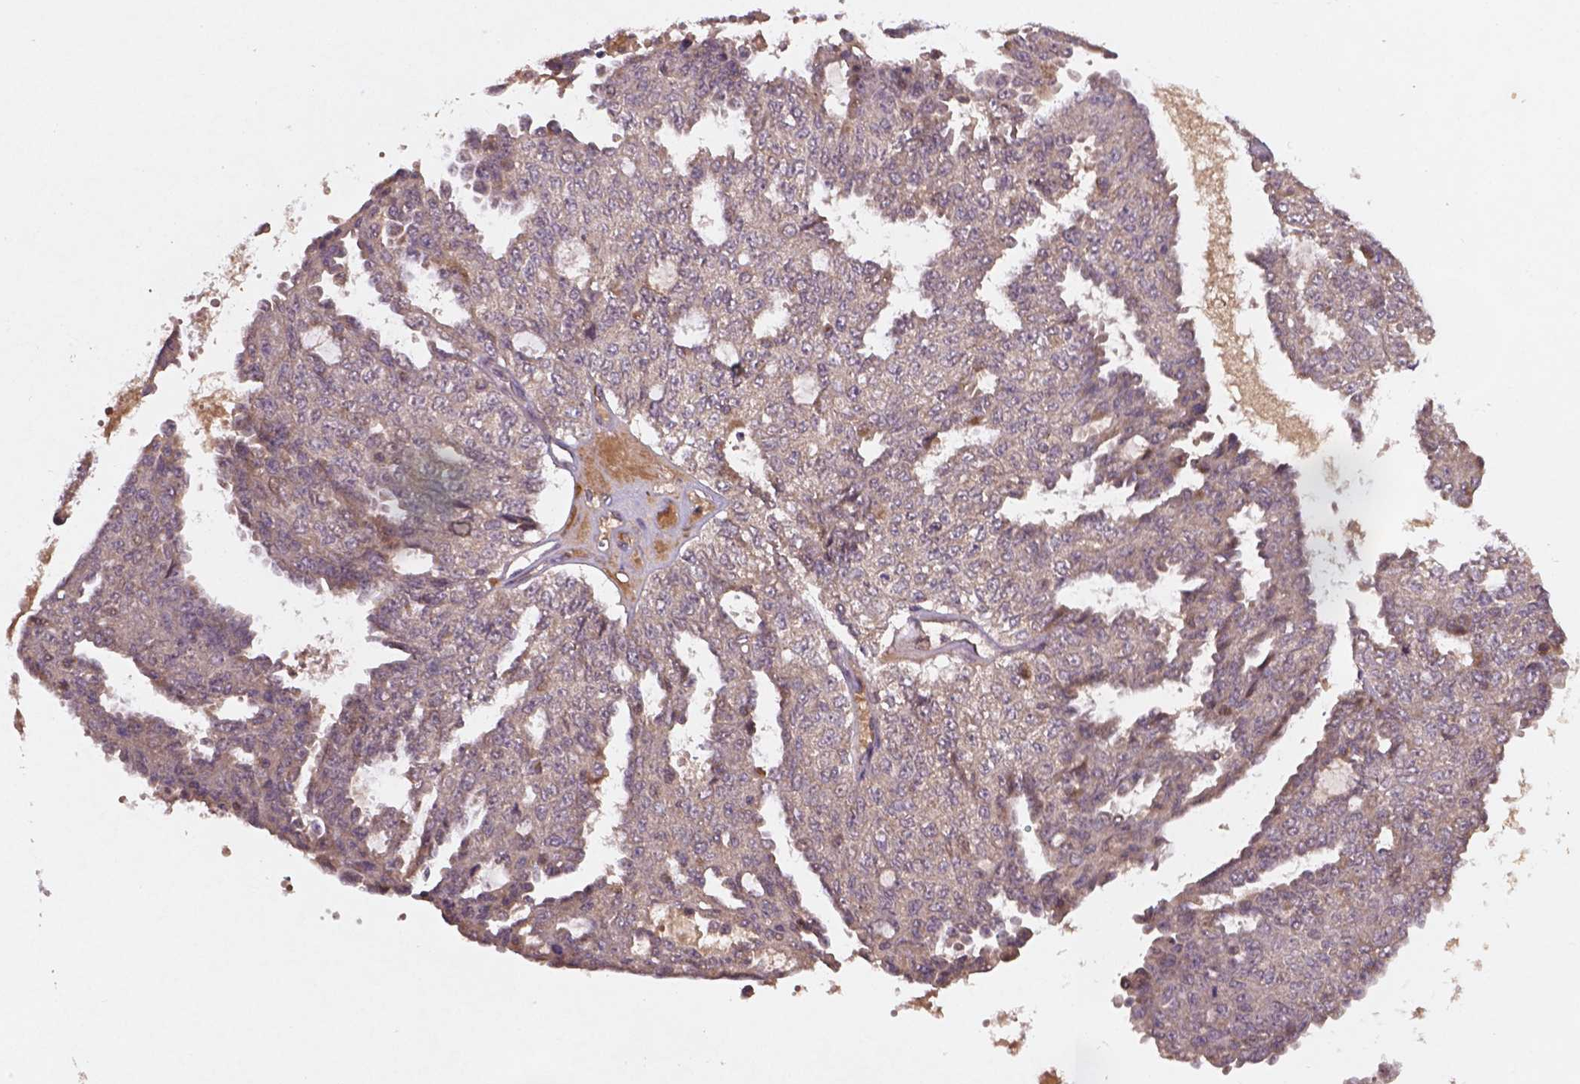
{"staining": {"intensity": "negative", "quantity": "none", "location": "none"}, "tissue": "ovarian cancer", "cell_type": "Tumor cells", "image_type": "cancer", "snomed": [{"axis": "morphology", "description": "Cystadenocarcinoma, serous, NOS"}, {"axis": "topography", "description": "Ovary"}], "caption": "DAB immunohistochemical staining of human ovarian serous cystadenocarcinoma displays no significant staining in tumor cells. Brightfield microscopy of immunohistochemistry stained with DAB (3,3'-diaminobenzidine) (brown) and hematoxylin (blue), captured at high magnification.", "gene": "NIPAL2", "patient": {"sex": "female", "age": 71}}